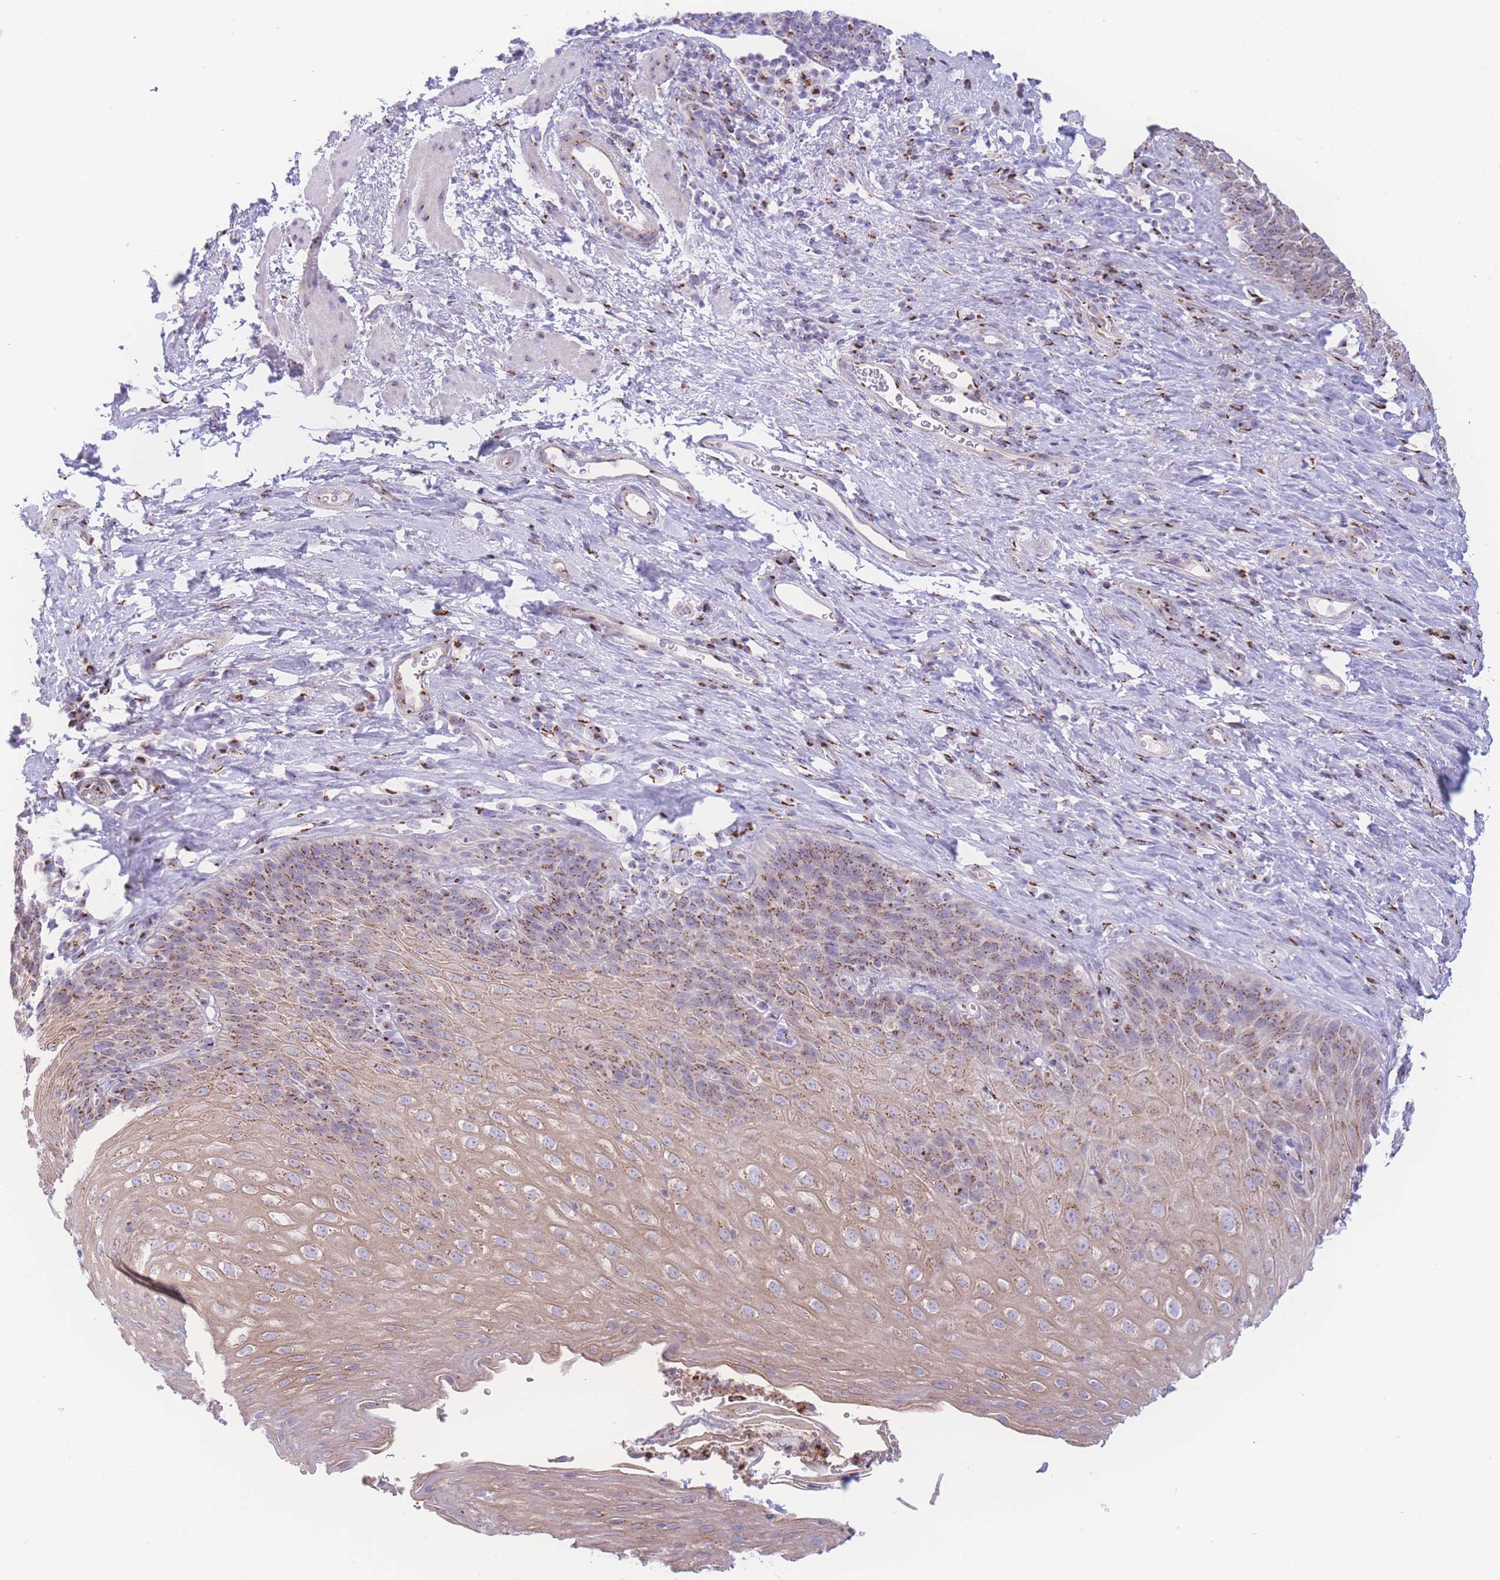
{"staining": {"intensity": "moderate", "quantity": ">75%", "location": "cytoplasmic/membranous"}, "tissue": "esophagus", "cell_type": "Squamous epithelial cells", "image_type": "normal", "snomed": [{"axis": "morphology", "description": "Normal tissue, NOS"}, {"axis": "topography", "description": "Esophagus"}], "caption": "Moderate cytoplasmic/membranous staining is seen in approximately >75% of squamous epithelial cells in normal esophagus.", "gene": "GOLM2", "patient": {"sex": "female", "age": 61}}